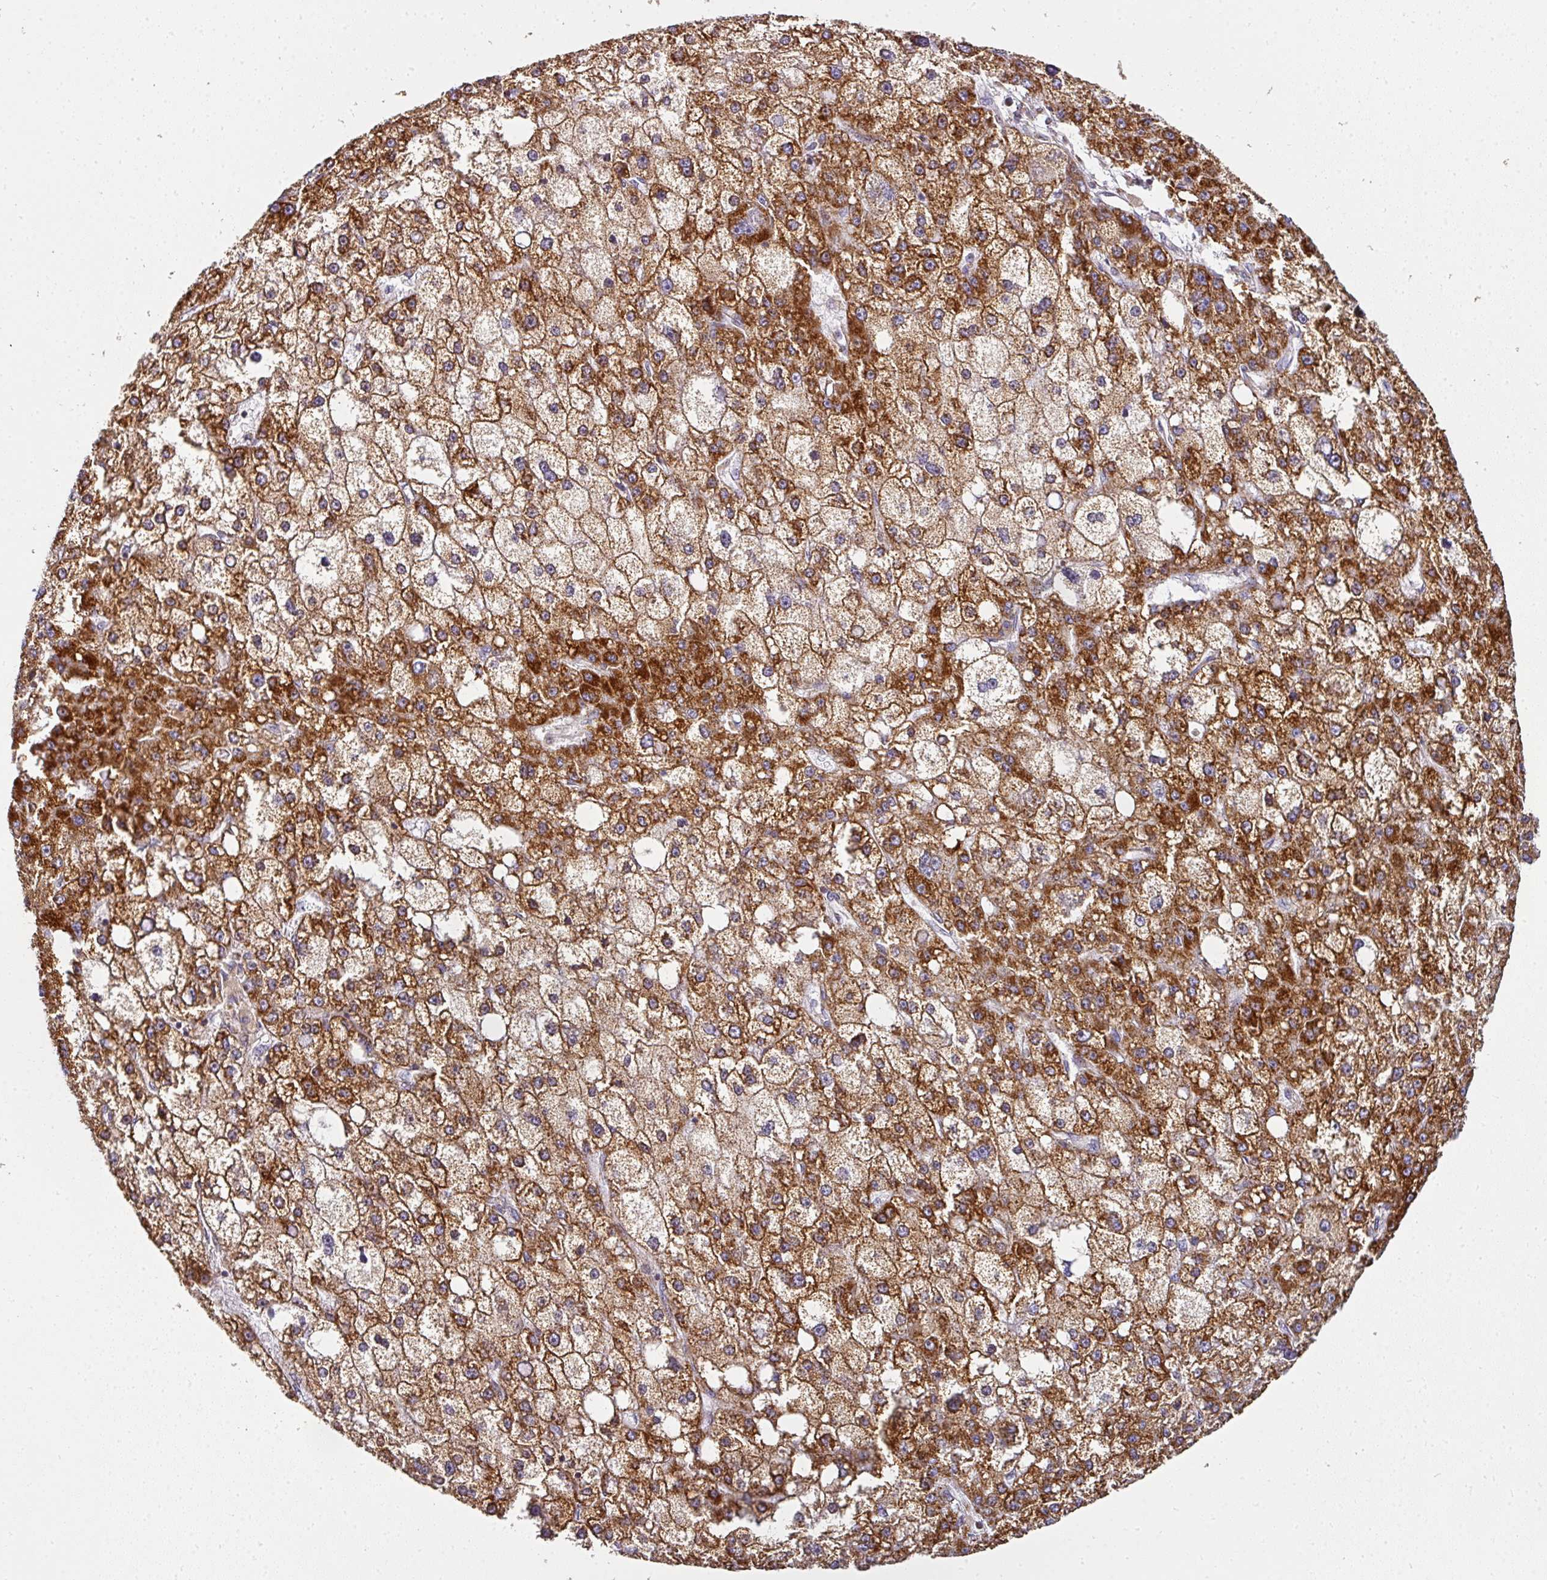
{"staining": {"intensity": "strong", "quantity": ">75%", "location": "cytoplasmic/membranous"}, "tissue": "liver cancer", "cell_type": "Tumor cells", "image_type": "cancer", "snomed": [{"axis": "morphology", "description": "Carcinoma, Hepatocellular, NOS"}, {"axis": "topography", "description": "Liver"}], "caption": "This histopathology image displays liver hepatocellular carcinoma stained with immunohistochemistry (IHC) to label a protein in brown. The cytoplasmic/membranous of tumor cells show strong positivity for the protein. Nuclei are counter-stained blue.", "gene": "UQCRFS1", "patient": {"sex": "male", "age": 67}}